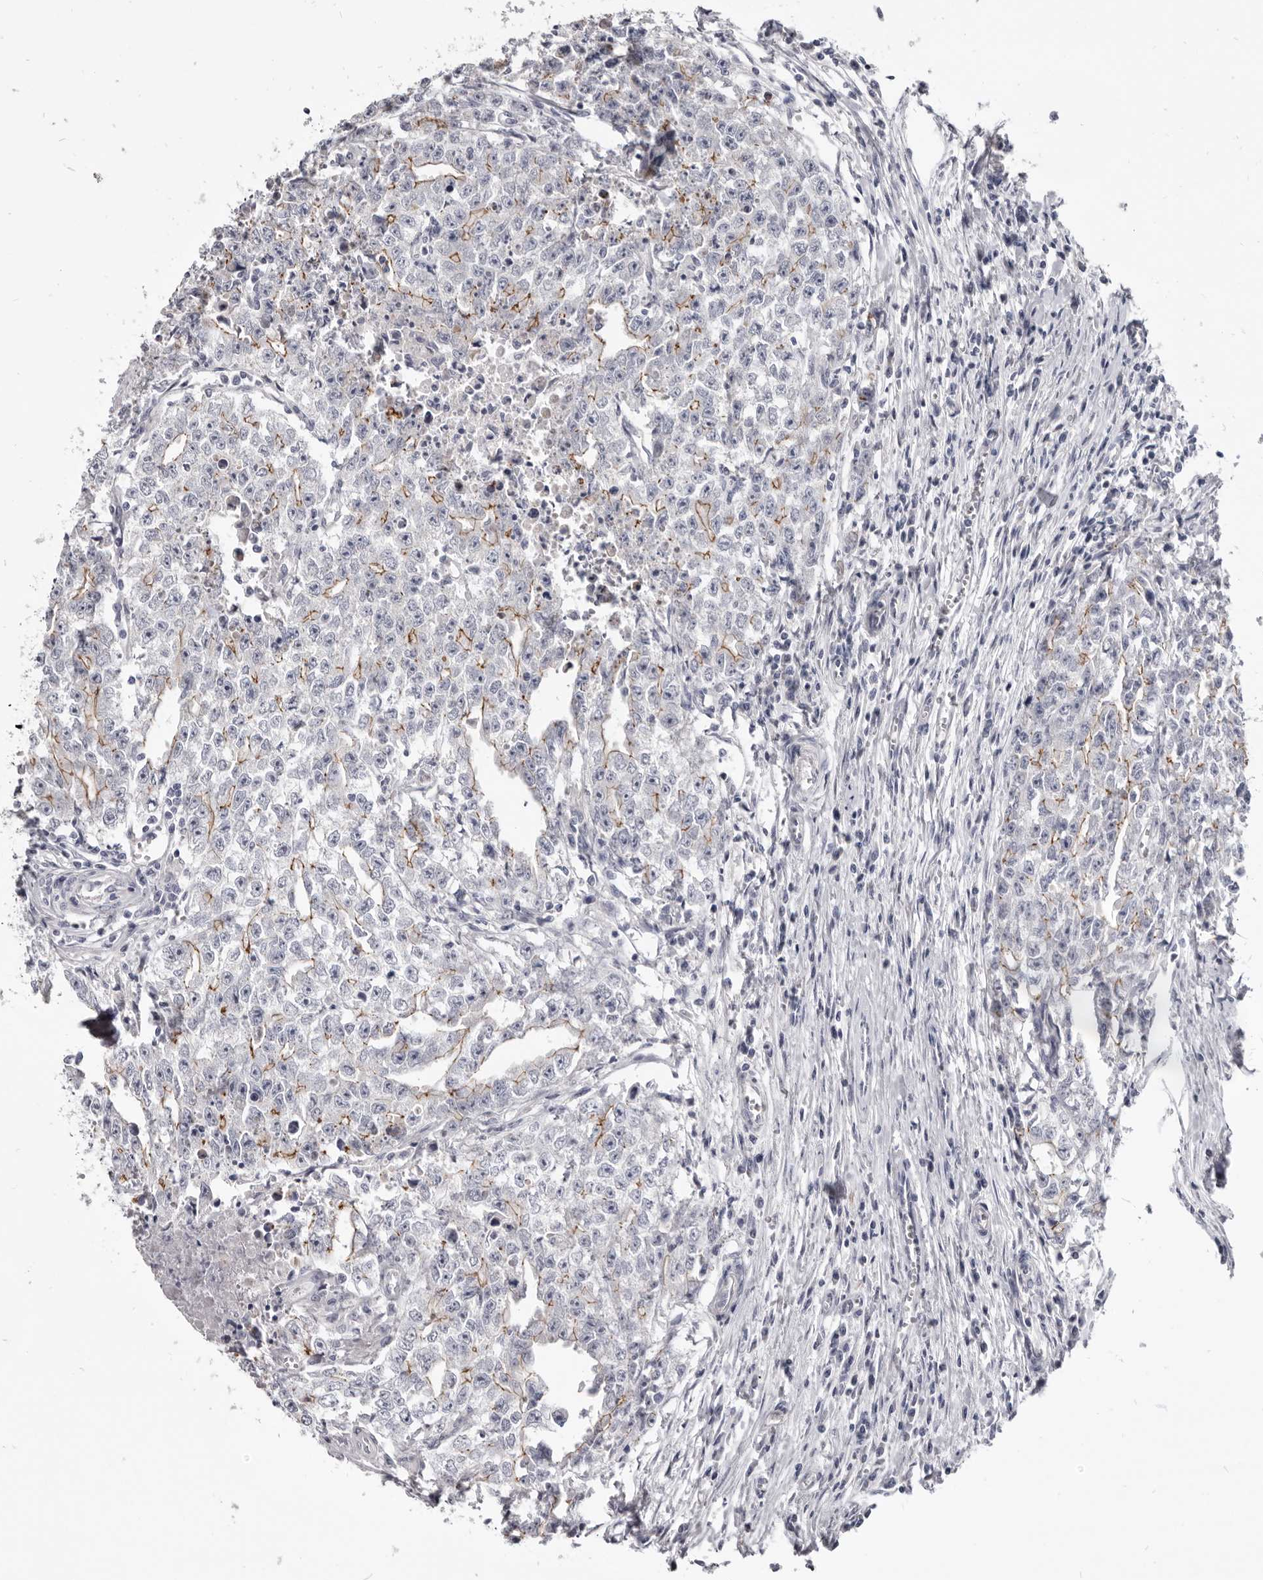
{"staining": {"intensity": "moderate", "quantity": "25%-75%", "location": "cytoplasmic/membranous"}, "tissue": "testis cancer", "cell_type": "Tumor cells", "image_type": "cancer", "snomed": [{"axis": "morphology", "description": "Seminoma, NOS"}, {"axis": "morphology", "description": "Carcinoma, Embryonal, NOS"}, {"axis": "topography", "description": "Testis"}], "caption": "Tumor cells exhibit moderate cytoplasmic/membranous expression in about 25%-75% of cells in testis embryonal carcinoma.", "gene": "CGN", "patient": {"sex": "male", "age": 43}}